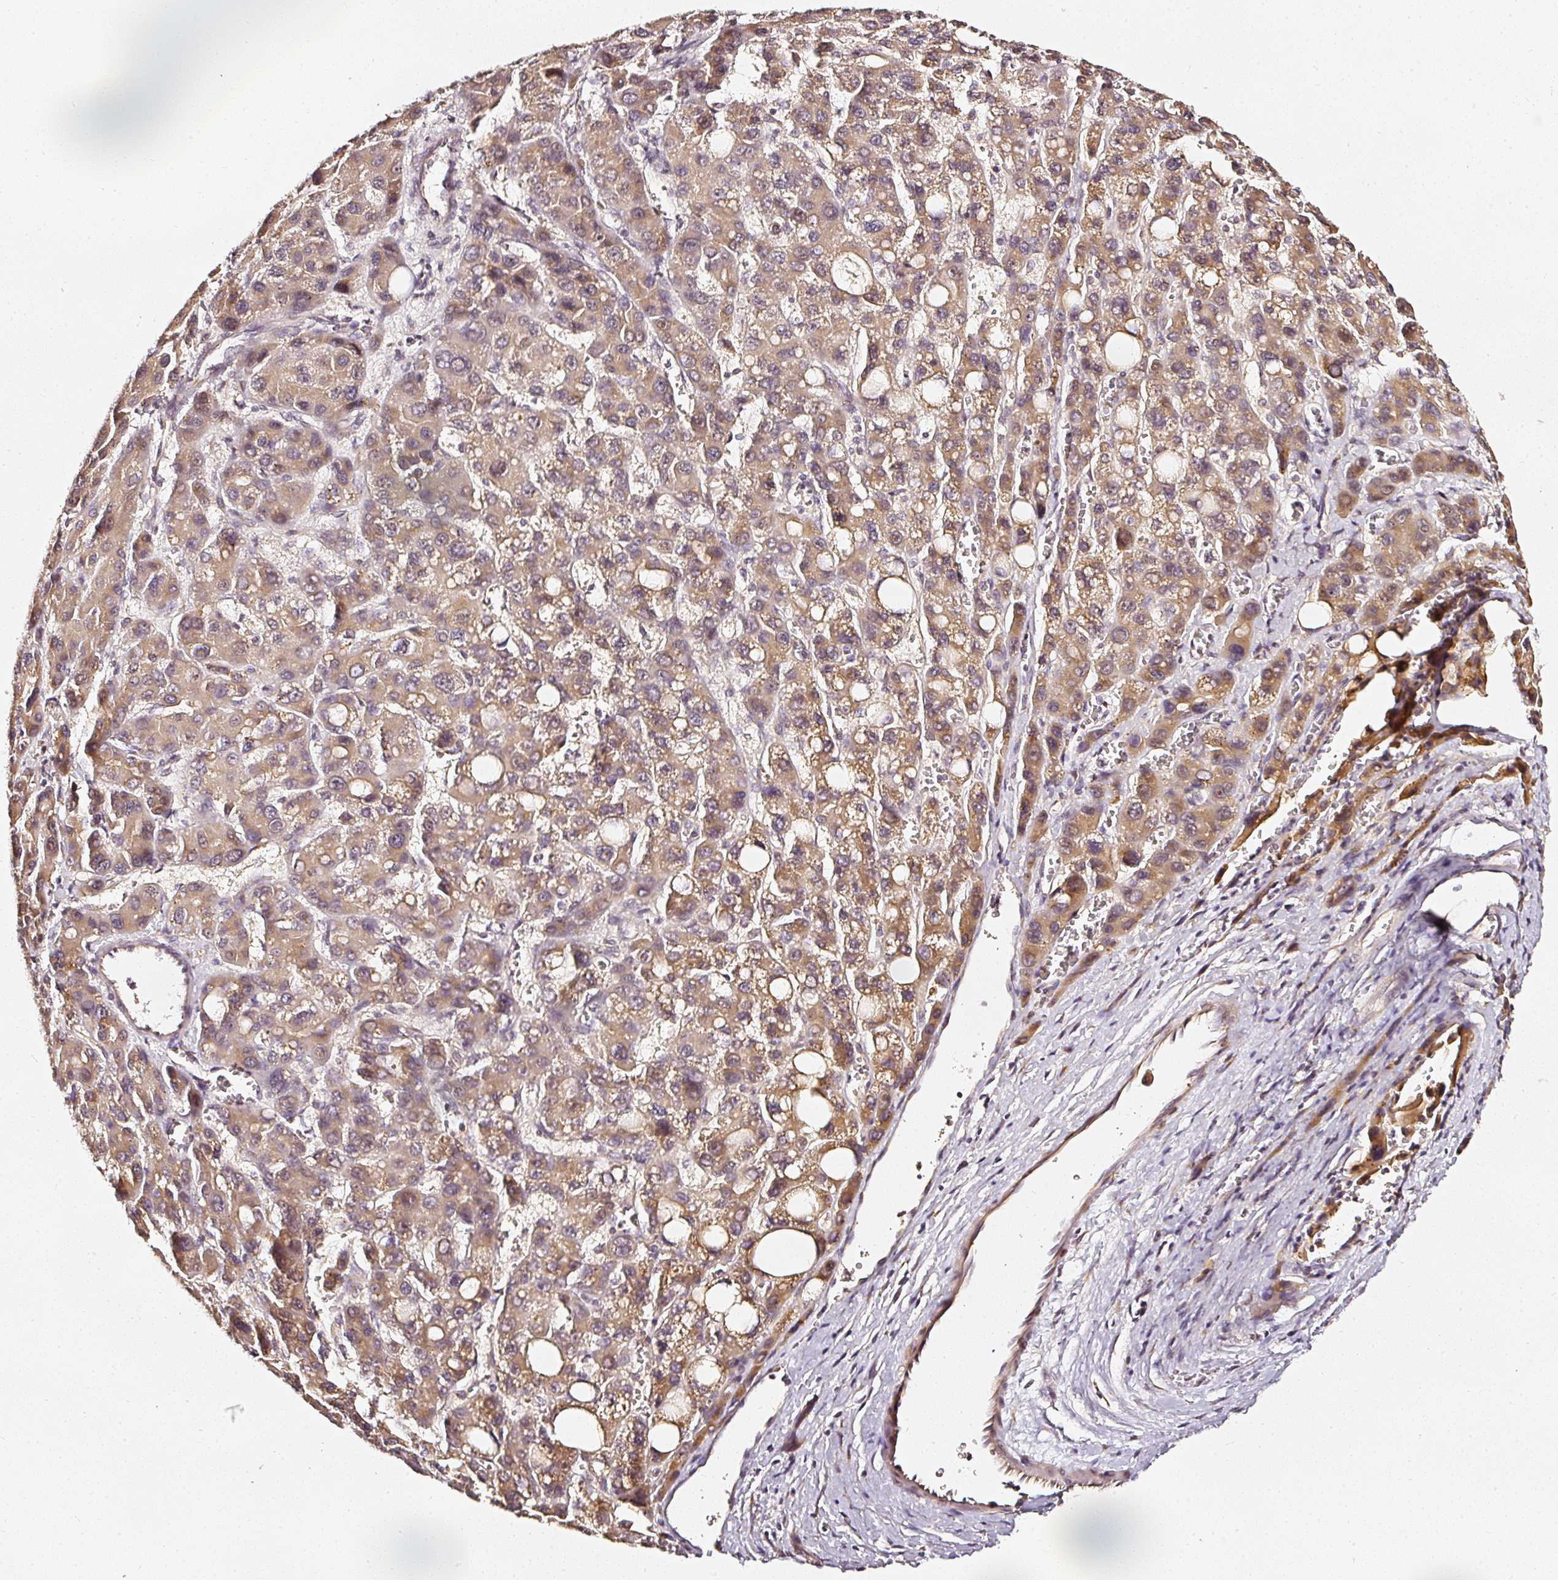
{"staining": {"intensity": "moderate", "quantity": ">75%", "location": "cytoplasmic/membranous"}, "tissue": "liver cancer", "cell_type": "Tumor cells", "image_type": "cancer", "snomed": [{"axis": "morphology", "description": "Carcinoma, Hepatocellular, NOS"}, {"axis": "topography", "description": "Liver"}], "caption": "Approximately >75% of tumor cells in human hepatocellular carcinoma (liver) demonstrate moderate cytoplasmic/membranous protein expression as visualized by brown immunohistochemical staining.", "gene": "NTRK1", "patient": {"sex": "male", "age": 55}}